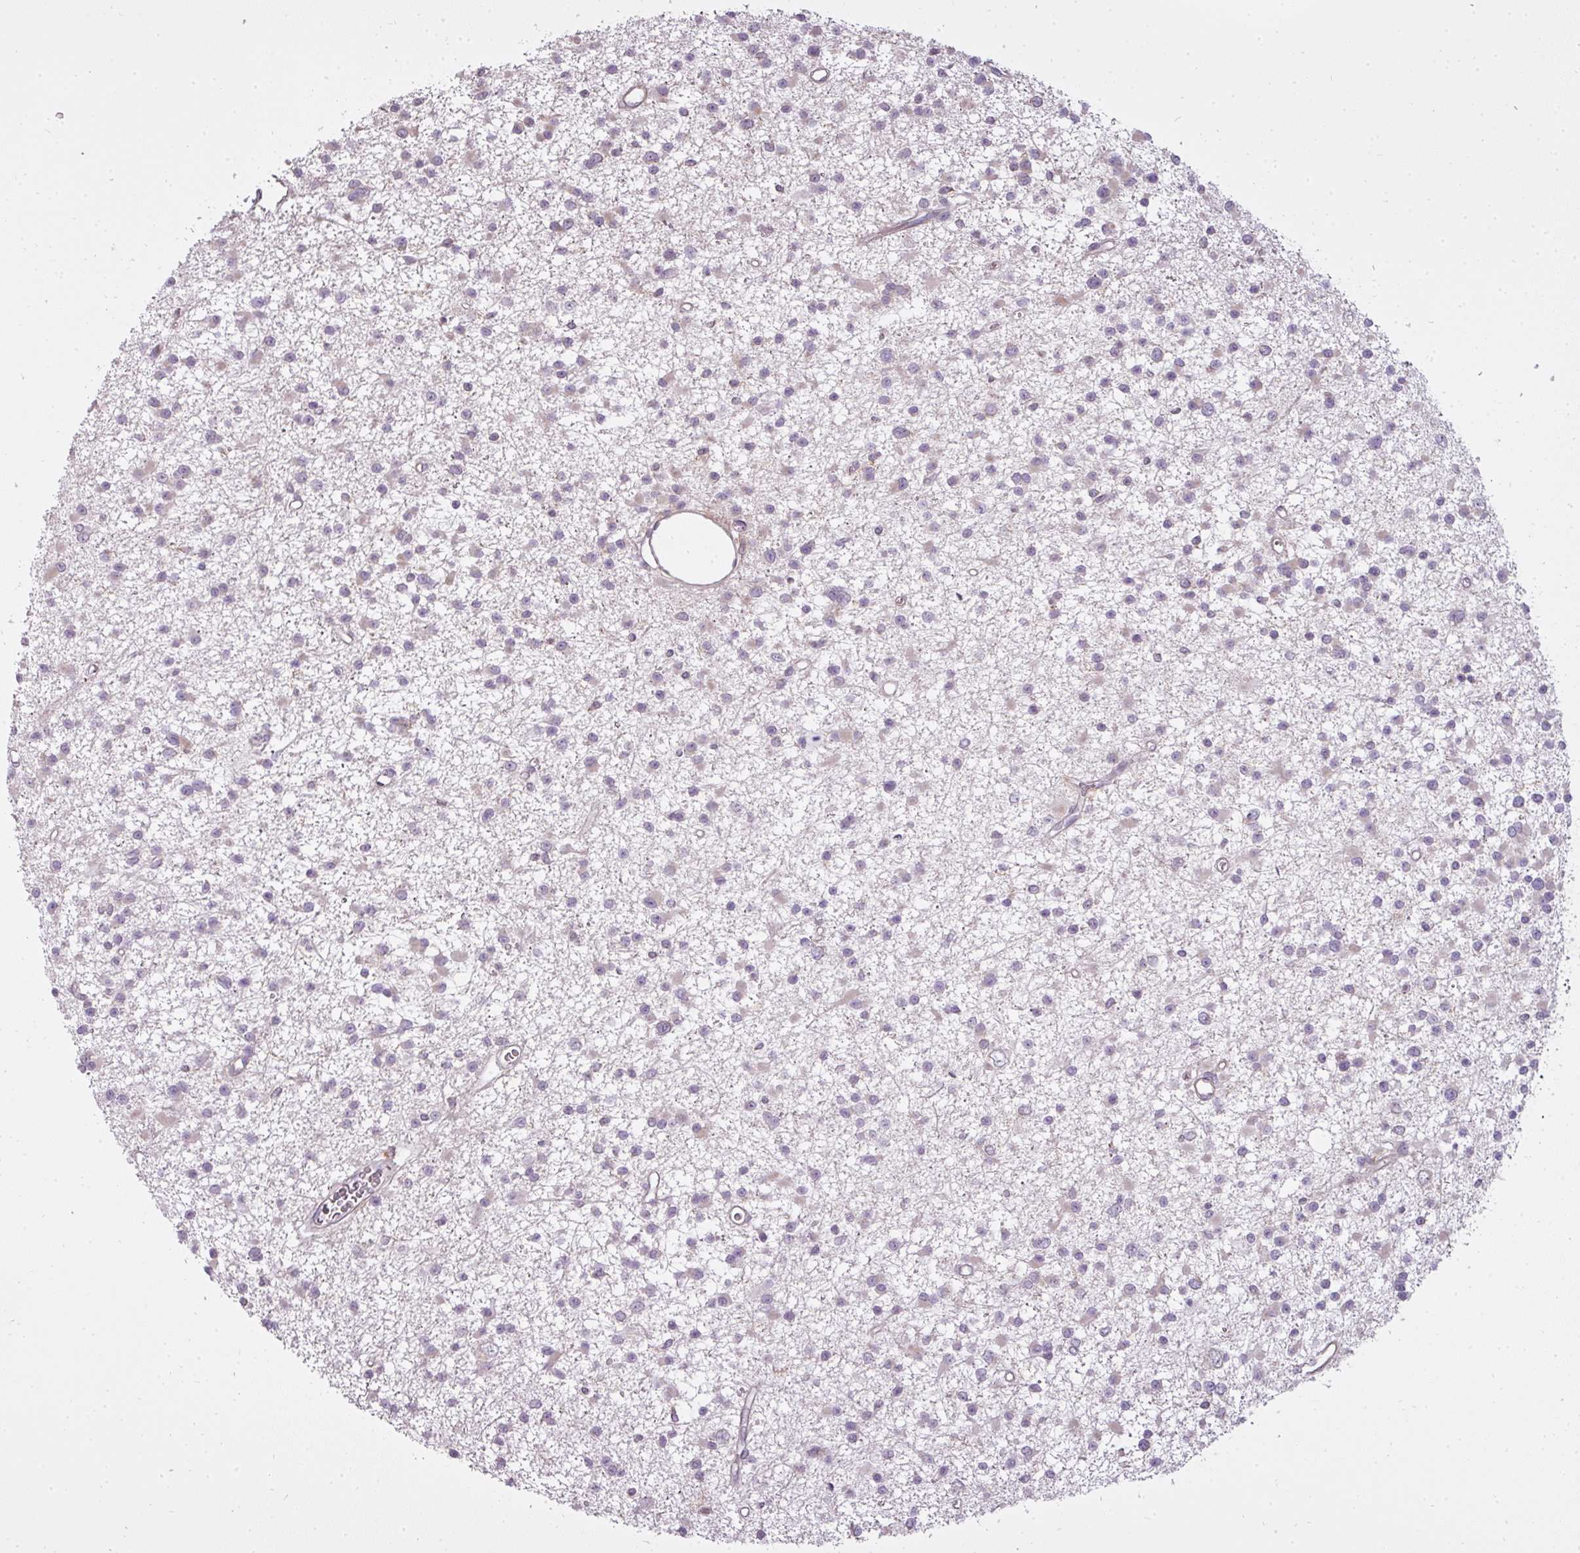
{"staining": {"intensity": "weak", "quantity": "25%-75%", "location": "cytoplasmic/membranous"}, "tissue": "glioma", "cell_type": "Tumor cells", "image_type": "cancer", "snomed": [{"axis": "morphology", "description": "Glioma, malignant, Low grade"}, {"axis": "topography", "description": "Brain"}], "caption": "Low-grade glioma (malignant) stained with DAB IHC displays low levels of weak cytoplasmic/membranous staining in approximately 25%-75% of tumor cells.", "gene": "STK4", "patient": {"sex": "female", "age": 22}}